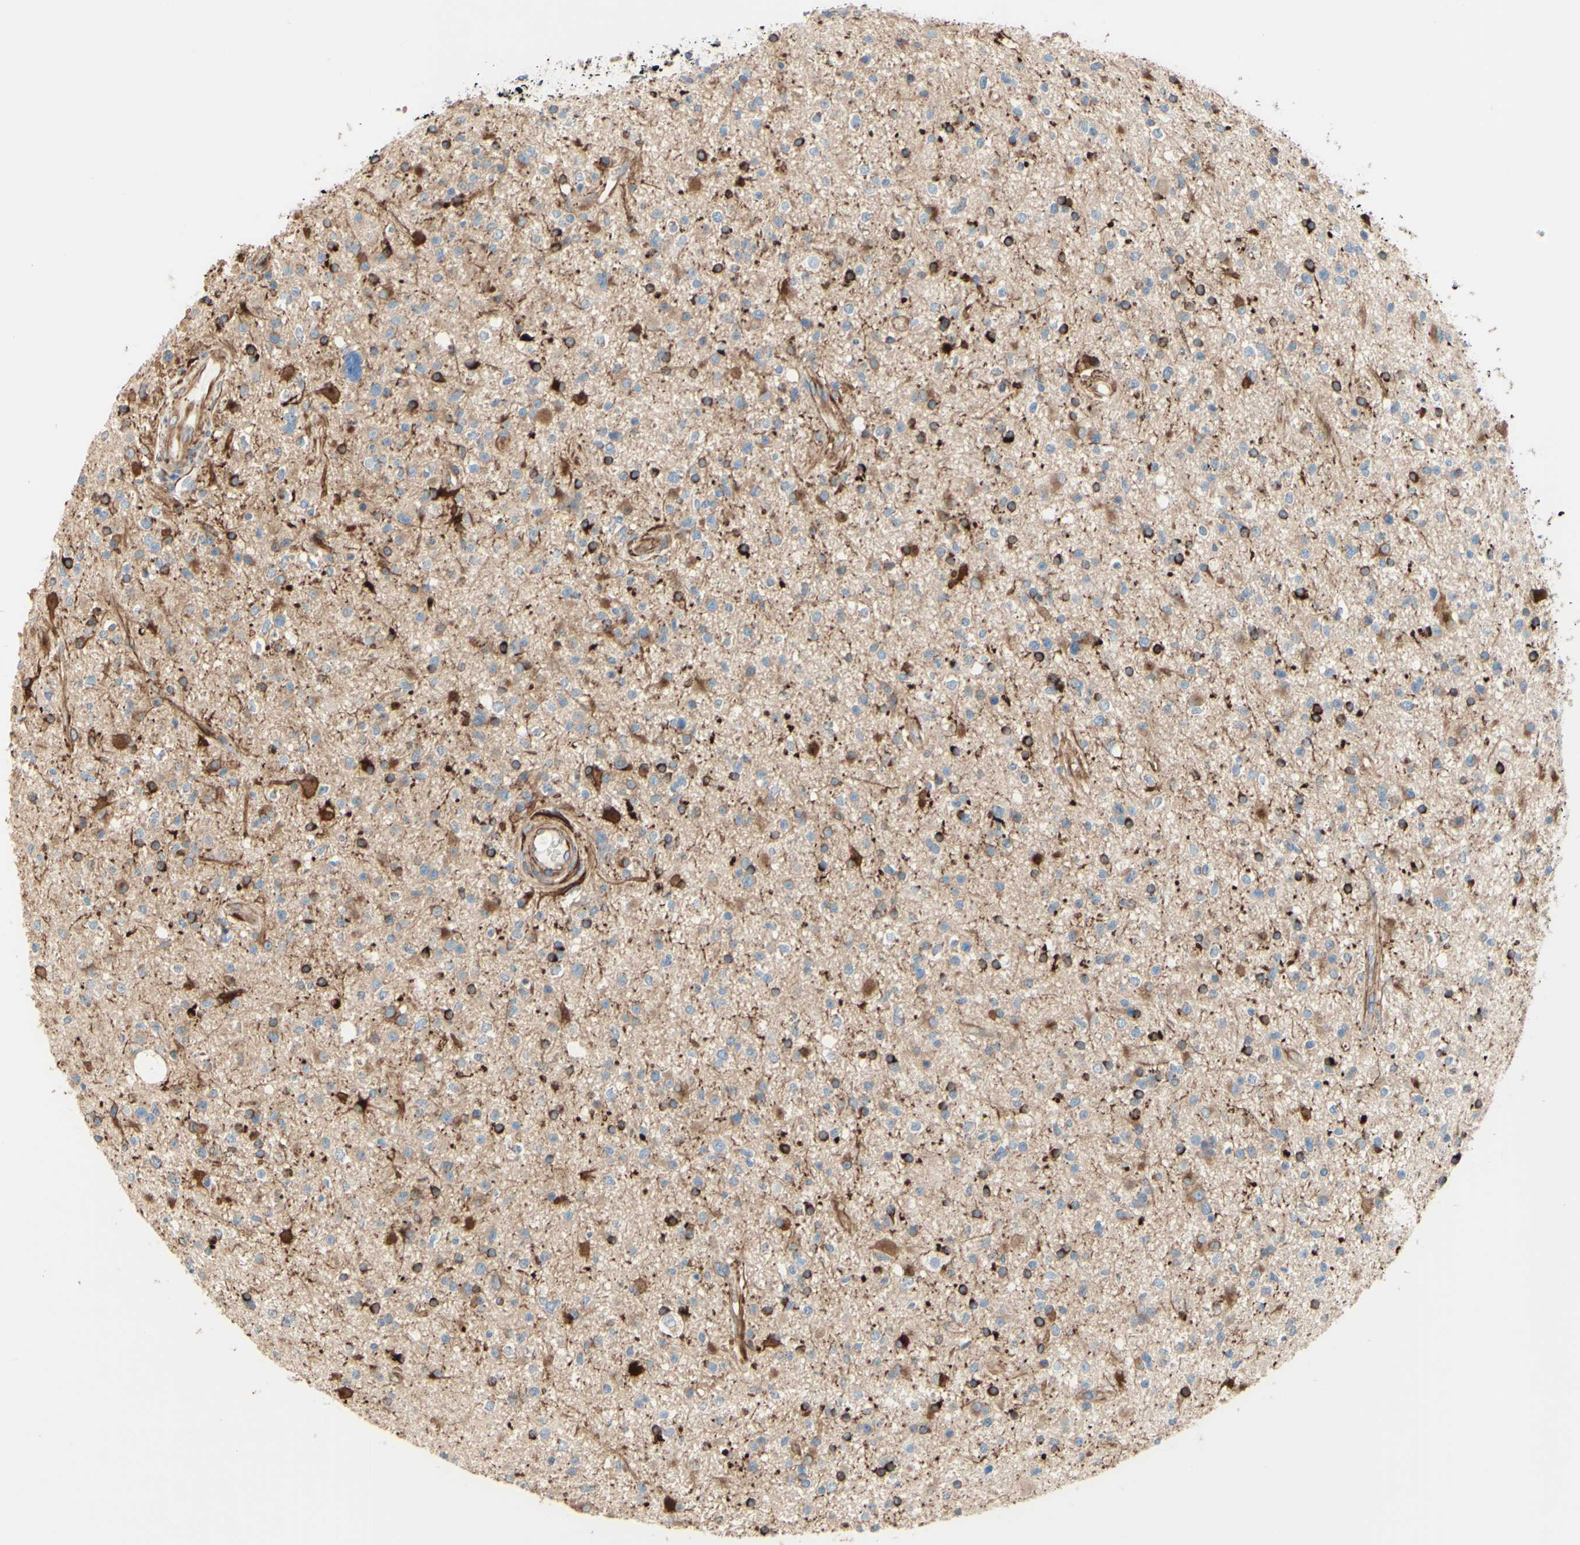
{"staining": {"intensity": "strong", "quantity": "<25%", "location": "cytoplasmic/membranous"}, "tissue": "glioma", "cell_type": "Tumor cells", "image_type": "cancer", "snomed": [{"axis": "morphology", "description": "Glioma, malignant, High grade"}, {"axis": "topography", "description": "Brain"}], "caption": "Tumor cells show medium levels of strong cytoplasmic/membranous positivity in about <25% of cells in human high-grade glioma (malignant). (brown staining indicates protein expression, while blue staining denotes nuclei).", "gene": "ENDOD1", "patient": {"sex": "male", "age": 33}}